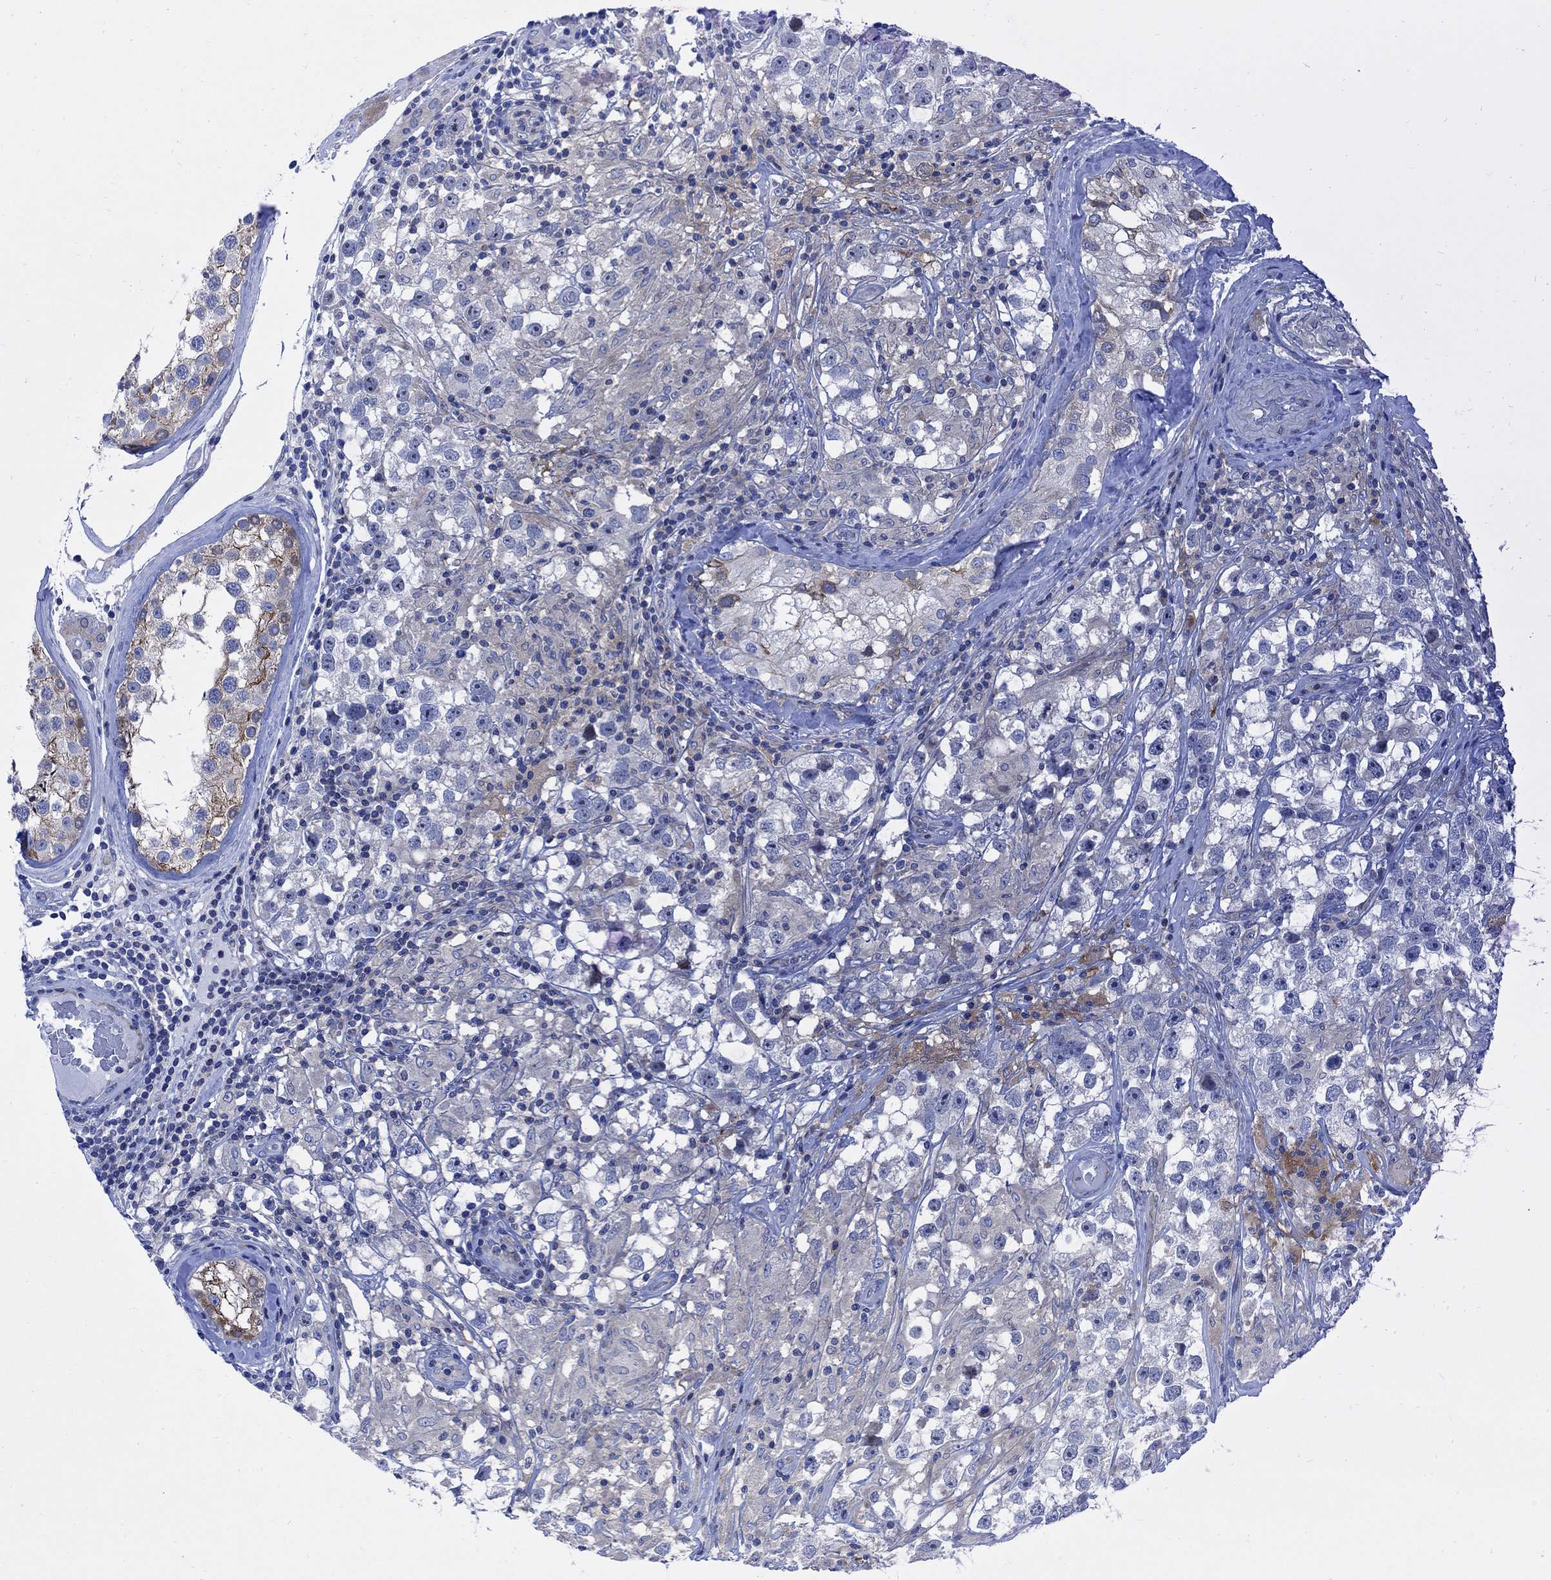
{"staining": {"intensity": "negative", "quantity": "none", "location": "none"}, "tissue": "testis cancer", "cell_type": "Tumor cells", "image_type": "cancer", "snomed": [{"axis": "morphology", "description": "Seminoma, NOS"}, {"axis": "topography", "description": "Testis"}], "caption": "This is an IHC photomicrograph of testis cancer. There is no staining in tumor cells.", "gene": "ARSK", "patient": {"sex": "male", "age": 46}}